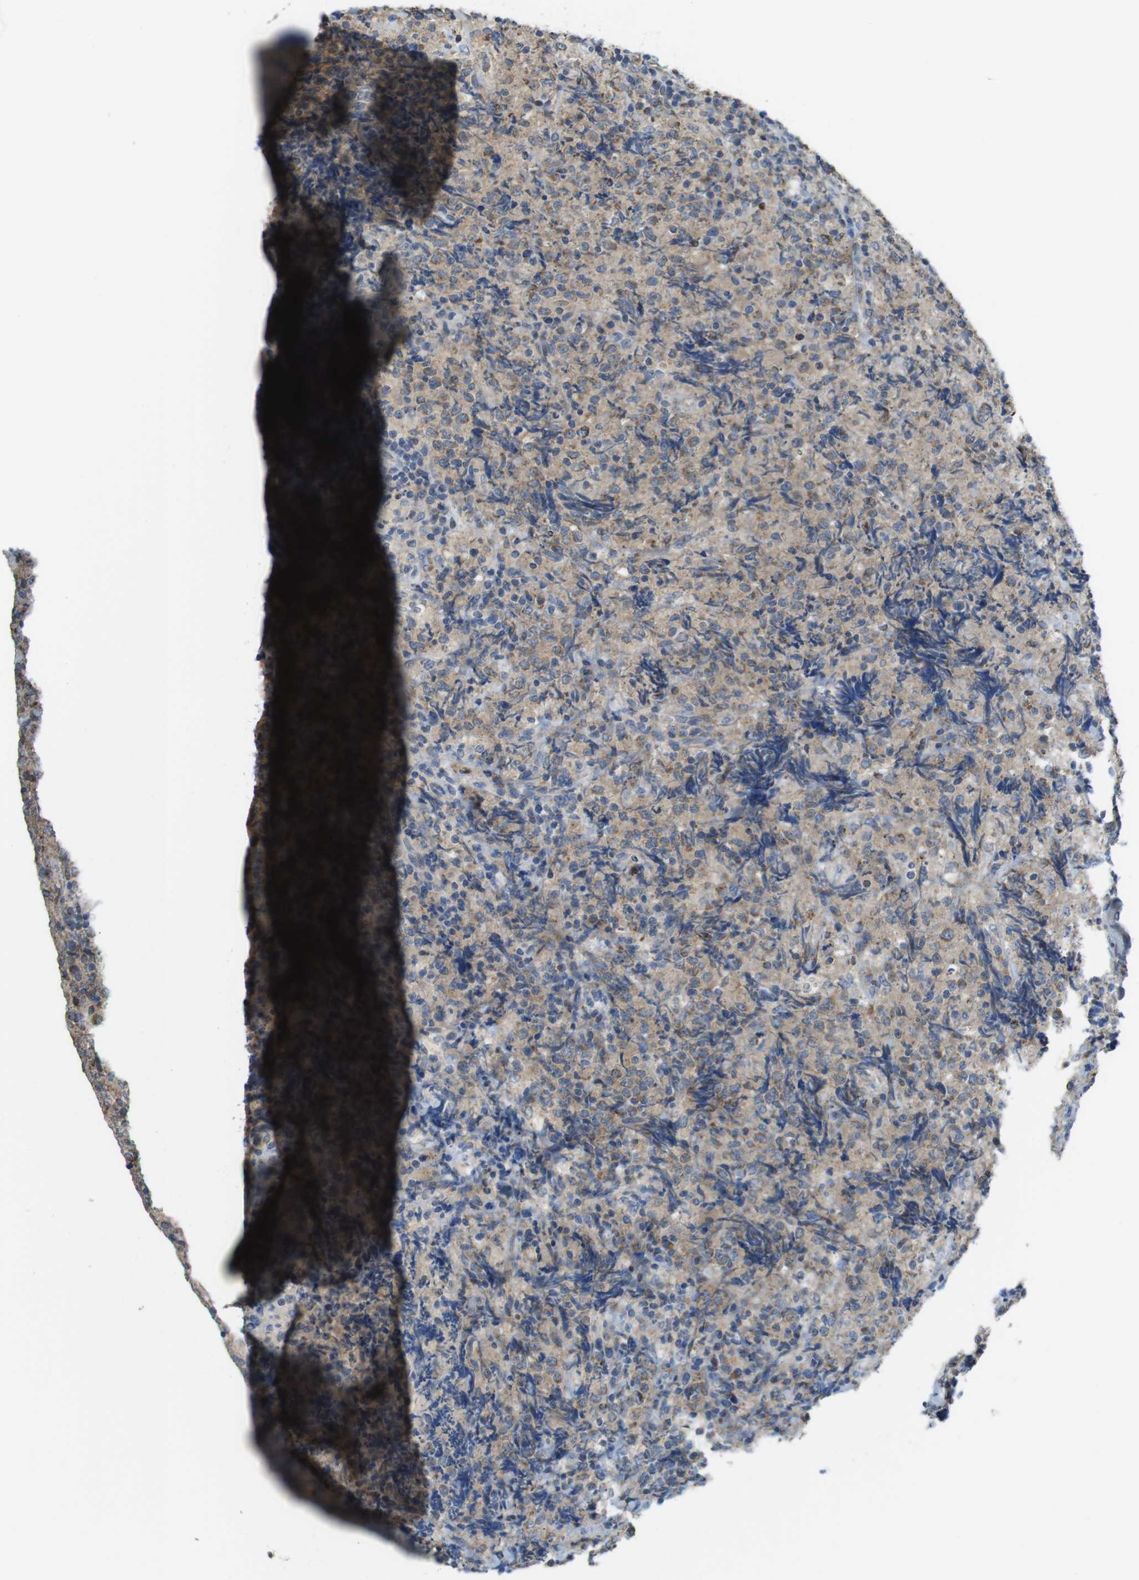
{"staining": {"intensity": "moderate", "quantity": "25%-75%", "location": "cytoplasmic/membranous"}, "tissue": "lymphoma", "cell_type": "Tumor cells", "image_type": "cancer", "snomed": [{"axis": "morphology", "description": "Malignant lymphoma, non-Hodgkin's type, High grade"}, {"axis": "topography", "description": "Tonsil"}], "caption": "Tumor cells reveal medium levels of moderate cytoplasmic/membranous expression in about 25%-75% of cells in lymphoma.", "gene": "MARCHF1", "patient": {"sex": "female", "age": 36}}